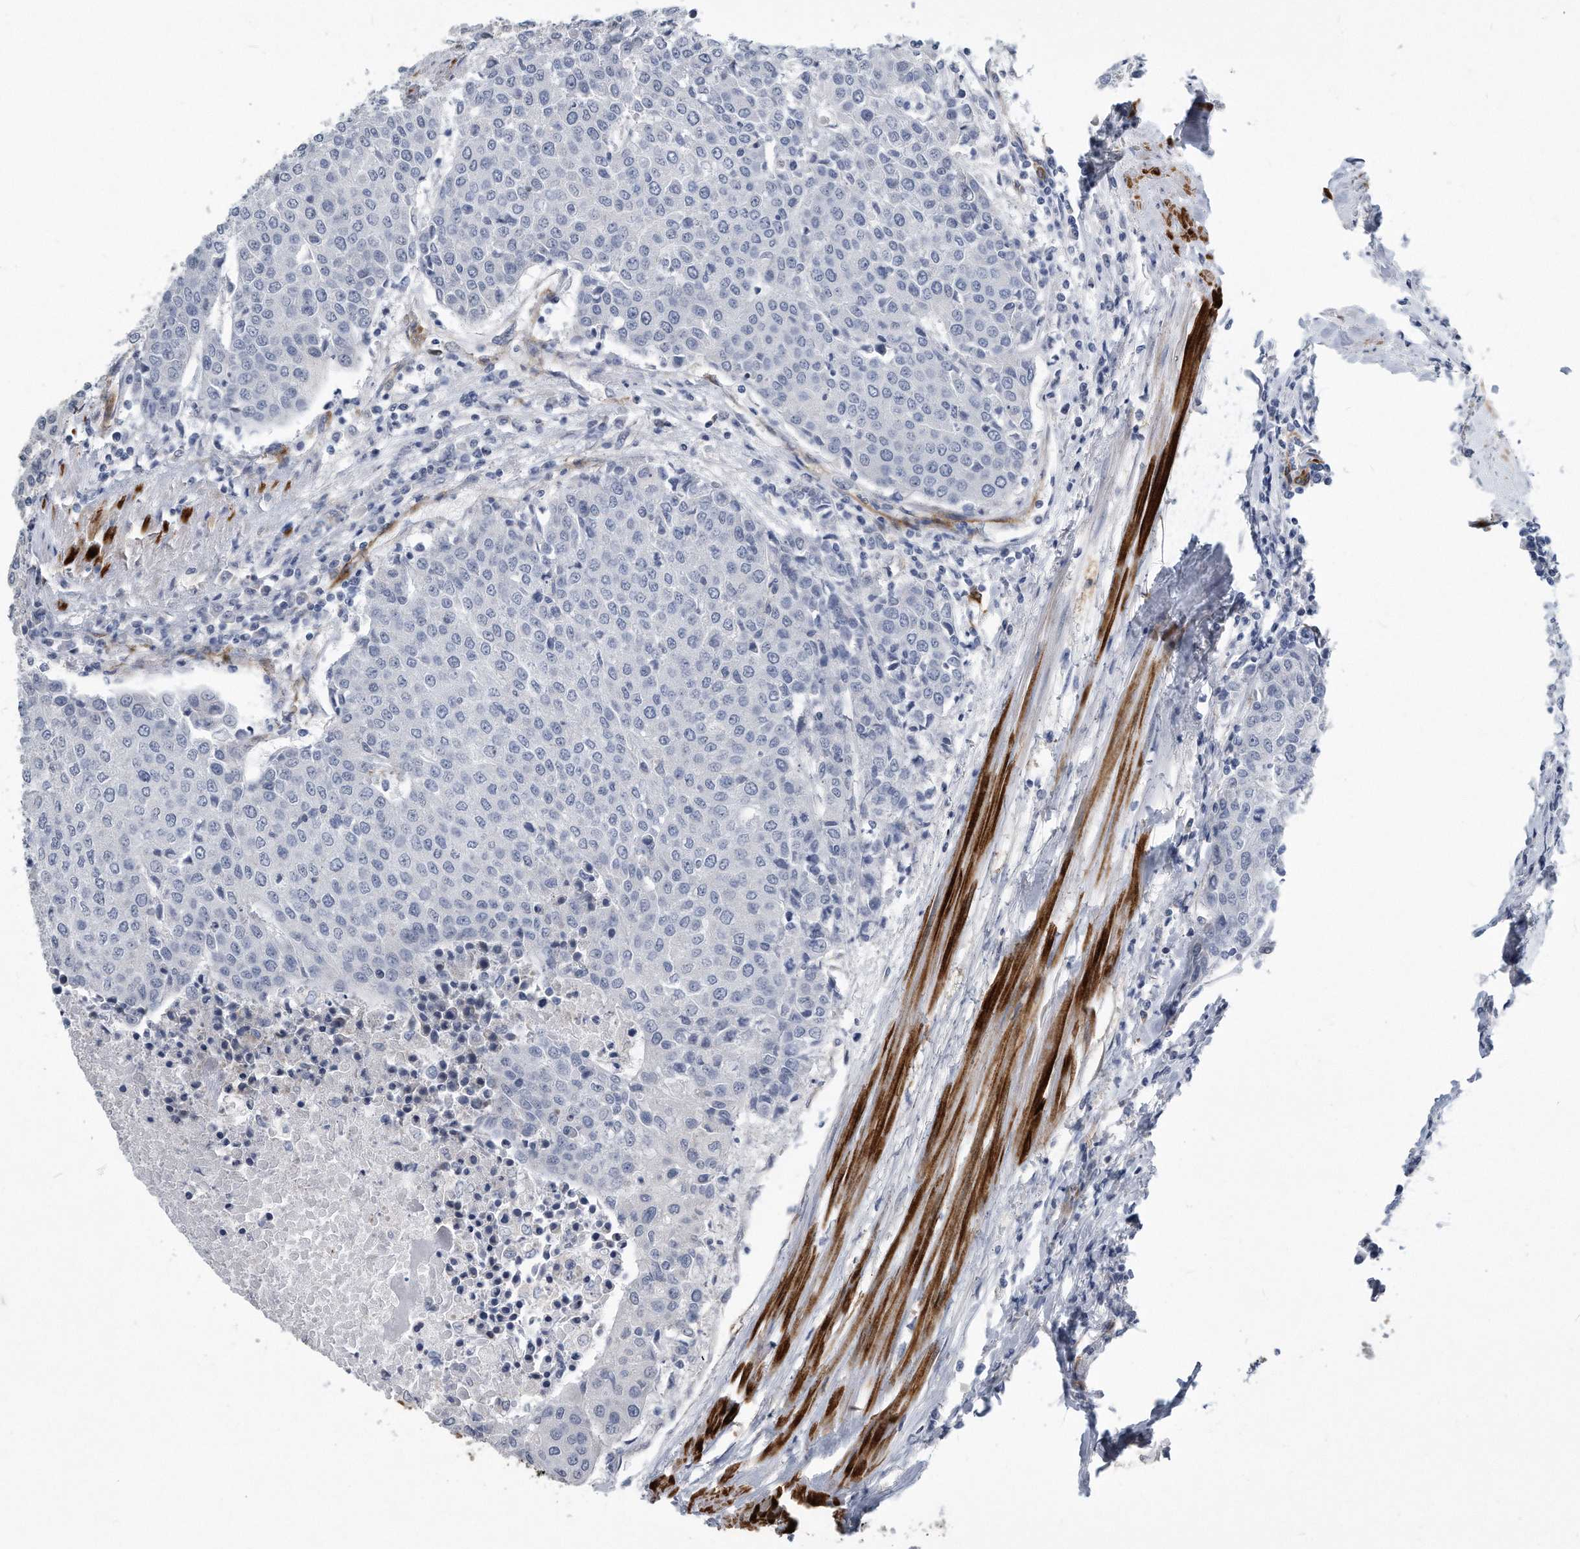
{"staining": {"intensity": "negative", "quantity": "none", "location": "none"}, "tissue": "urothelial cancer", "cell_type": "Tumor cells", "image_type": "cancer", "snomed": [{"axis": "morphology", "description": "Urothelial carcinoma, High grade"}, {"axis": "topography", "description": "Urinary bladder"}], "caption": "There is no significant expression in tumor cells of urothelial cancer.", "gene": "EIF2B4", "patient": {"sex": "female", "age": 85}}